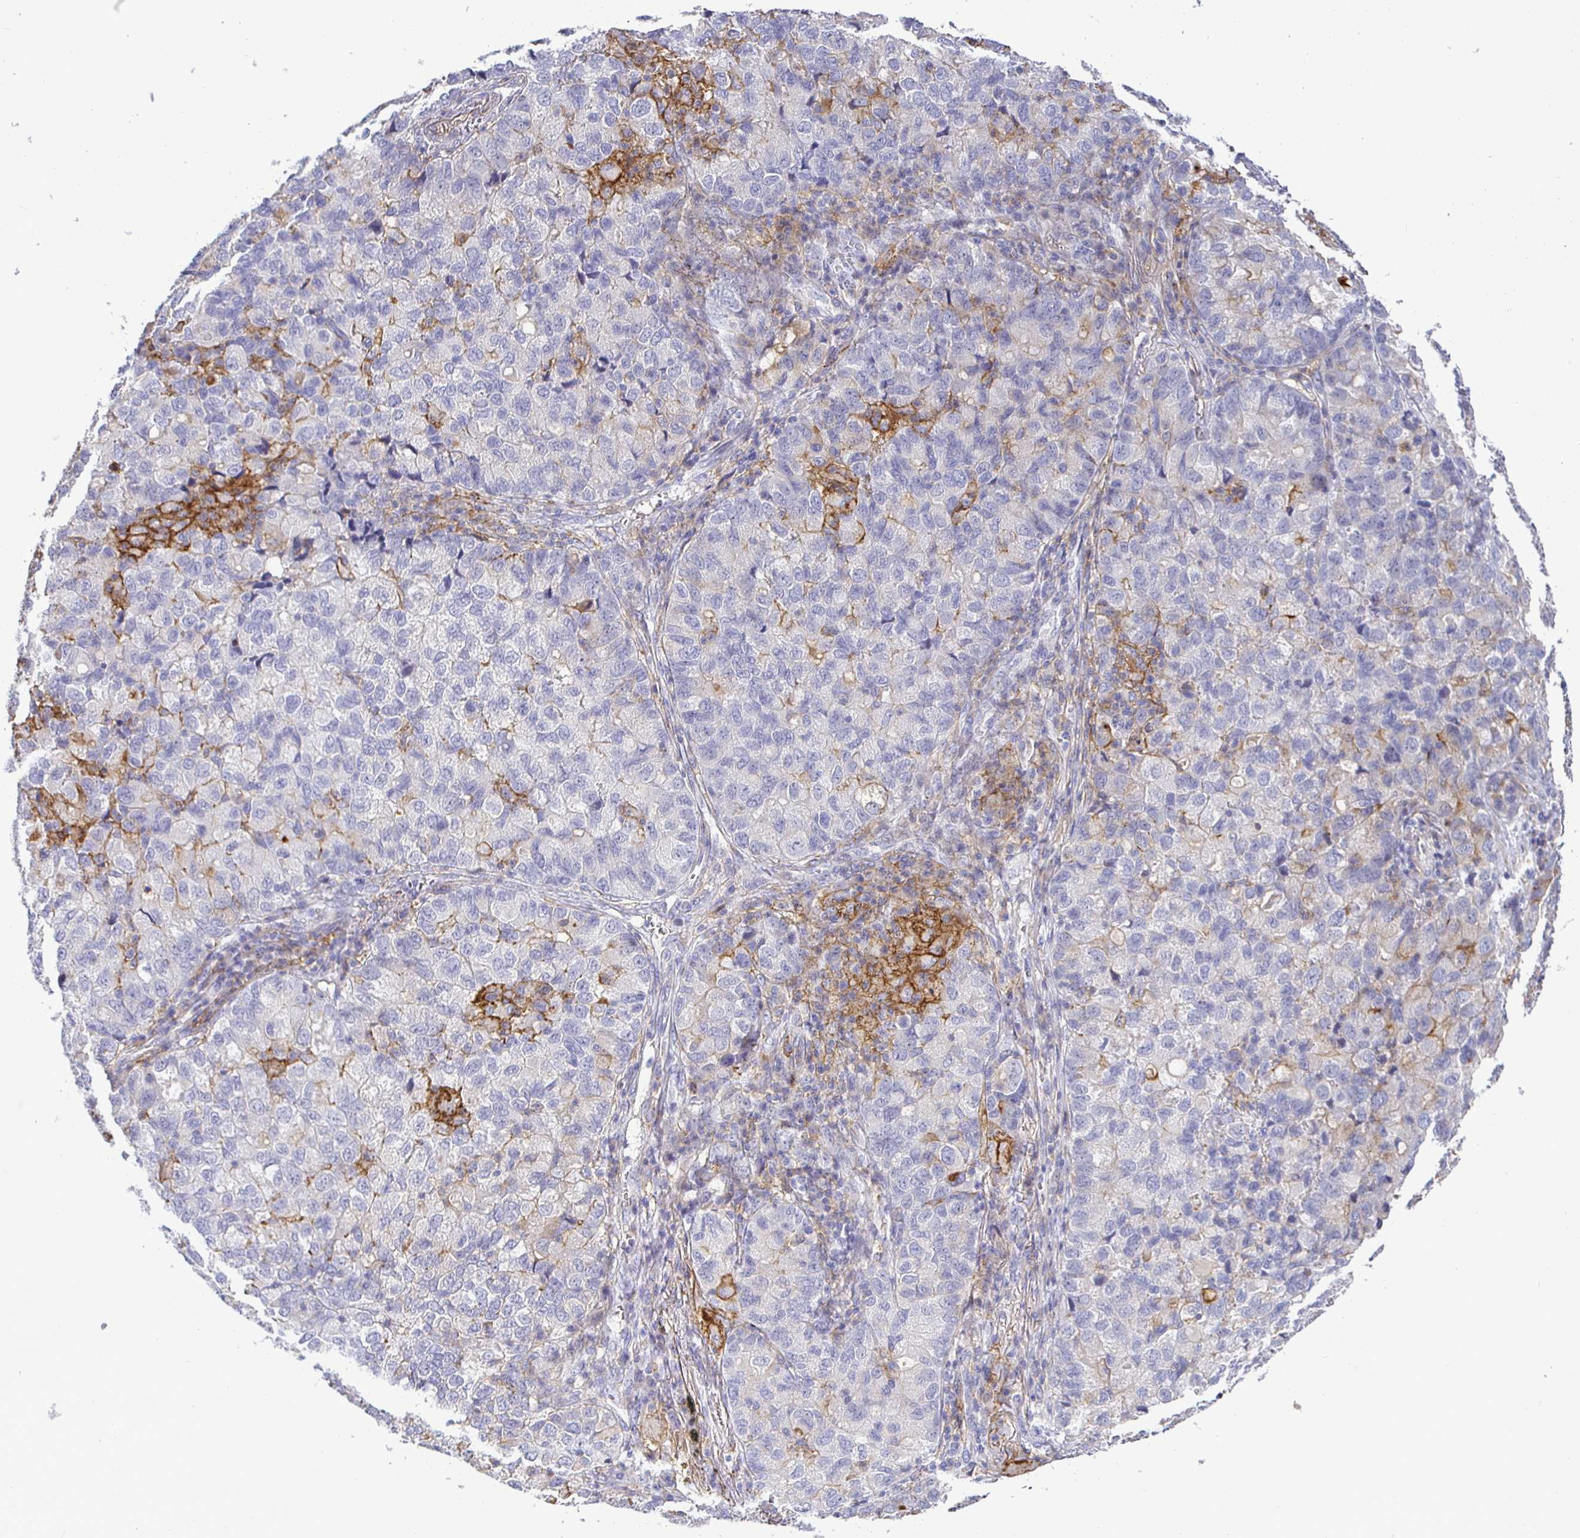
{"staining": {"intensity": "moderate", "quantity": "<25%", "location": "cytoplasmic/membranous"}, "tissue": "lung cancer", "cell_type": "Tumor cells", "image_type": "cancer", "snomed": [{"axis": "morphology", "description": "Normal morphology"}, {"axis": "morphology", "description": "Adenocarcinoma, NOS"}, {"axis": "topography", "description": "Lymph node"}, {"axis": "topography", "description": "Lung"}], "caption": "Adenocarcinoma (lung) stained with immunohistochemistry exhibits moderate cytoplasmic/membranous positivity in about <25% of tumor cells.", "gene": "SIRPA", "patient": {"sex": "female", "age": 51}}